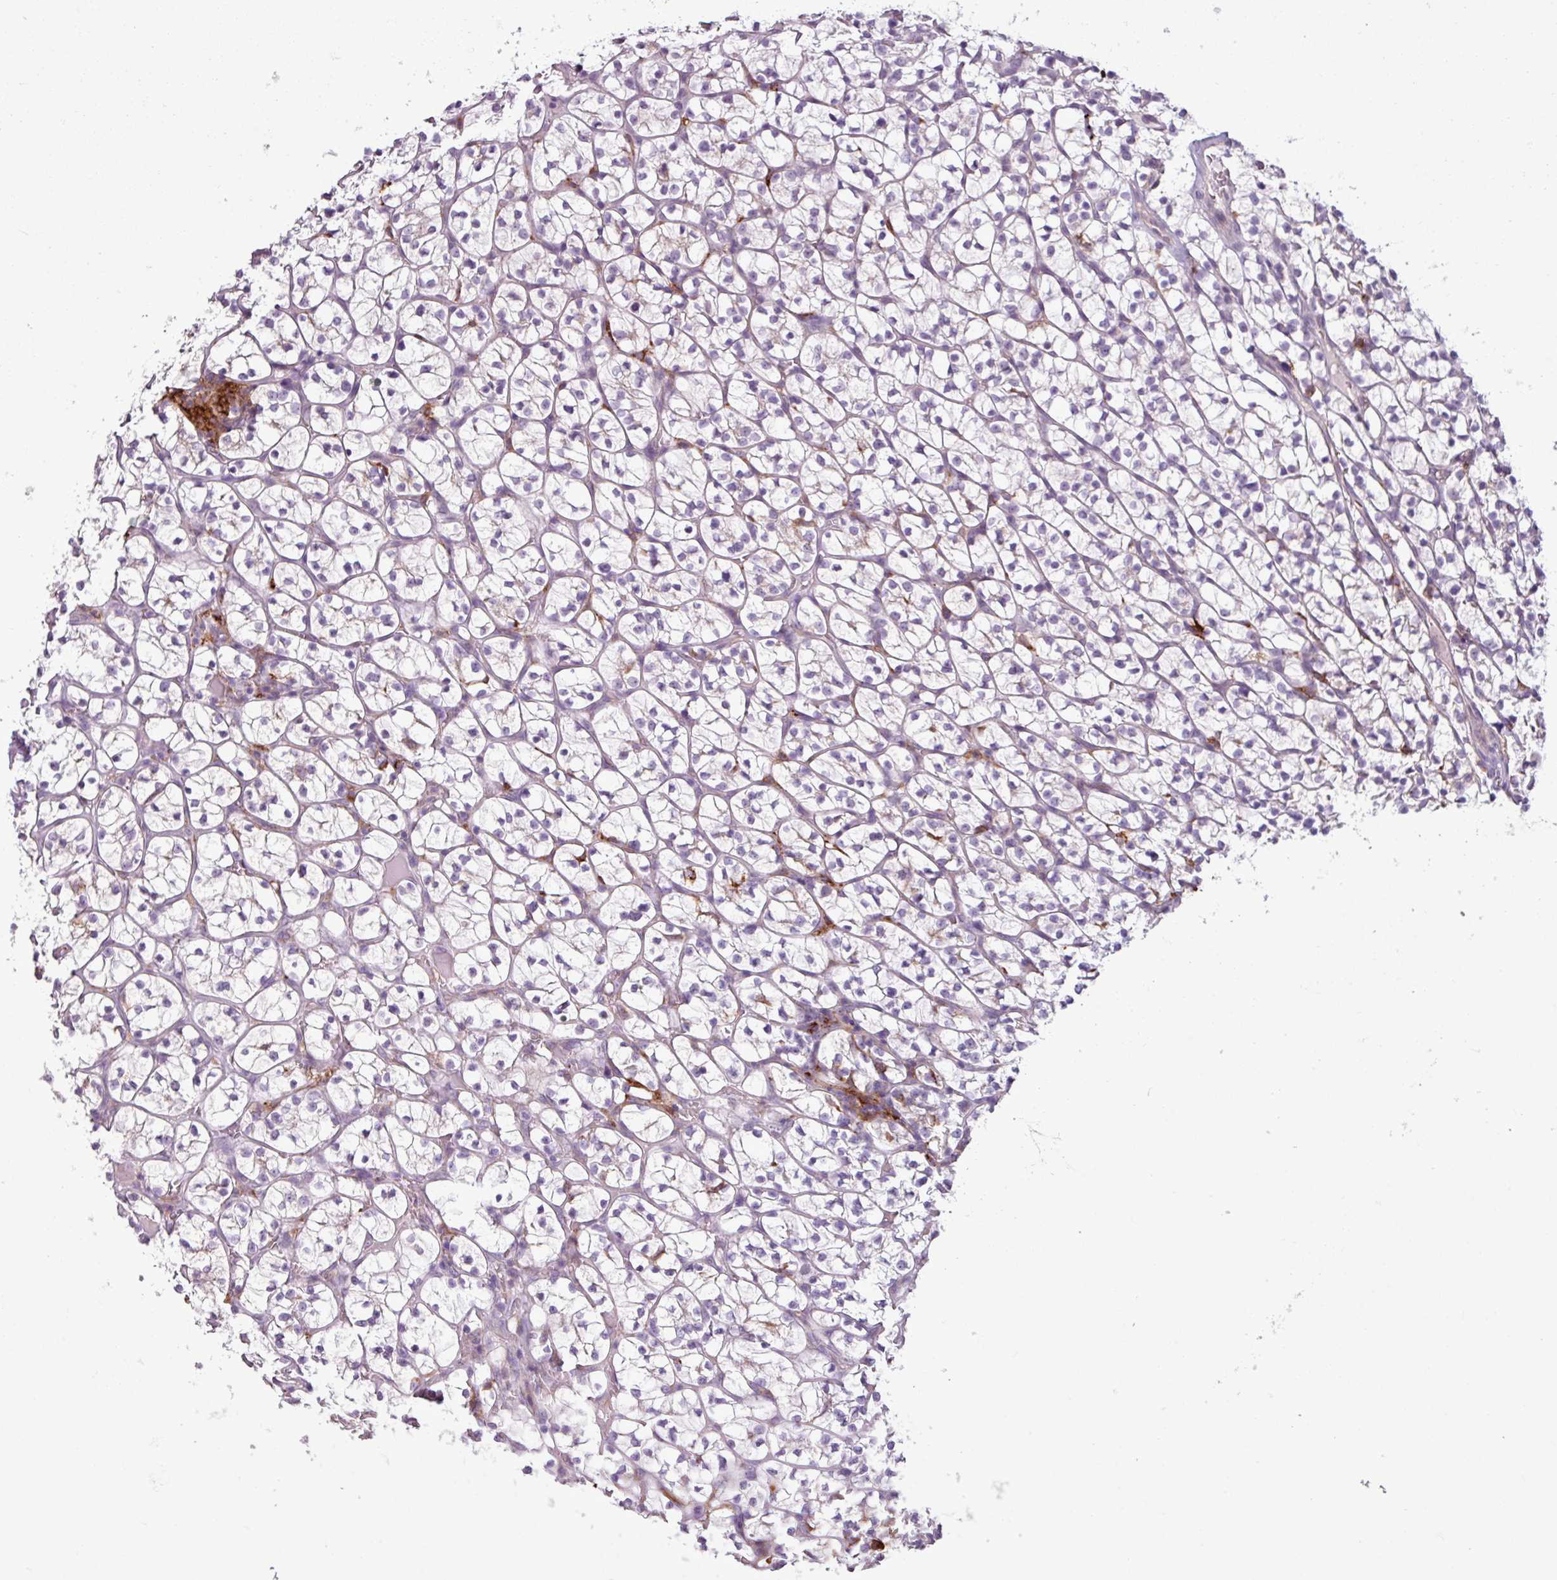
{"staining": {"intensity": "negative", "quantity": "none", "location": "none"}, "tissue": "renal cancer", "cell_type": "Tumor cells", "image_type": "cancer", "snomed": [{"axis": "morphology", "description": "Adenocarcinoma, NOS"}, {"axis": "topography", "description": "Kidney"}], "caption": "Renal adenocarcinoma was stained to show a protein in brown. There is no significant positivity in tumor cells.", "gene": "C9orf24", "patient": {"sex": "female", "age": 64}}